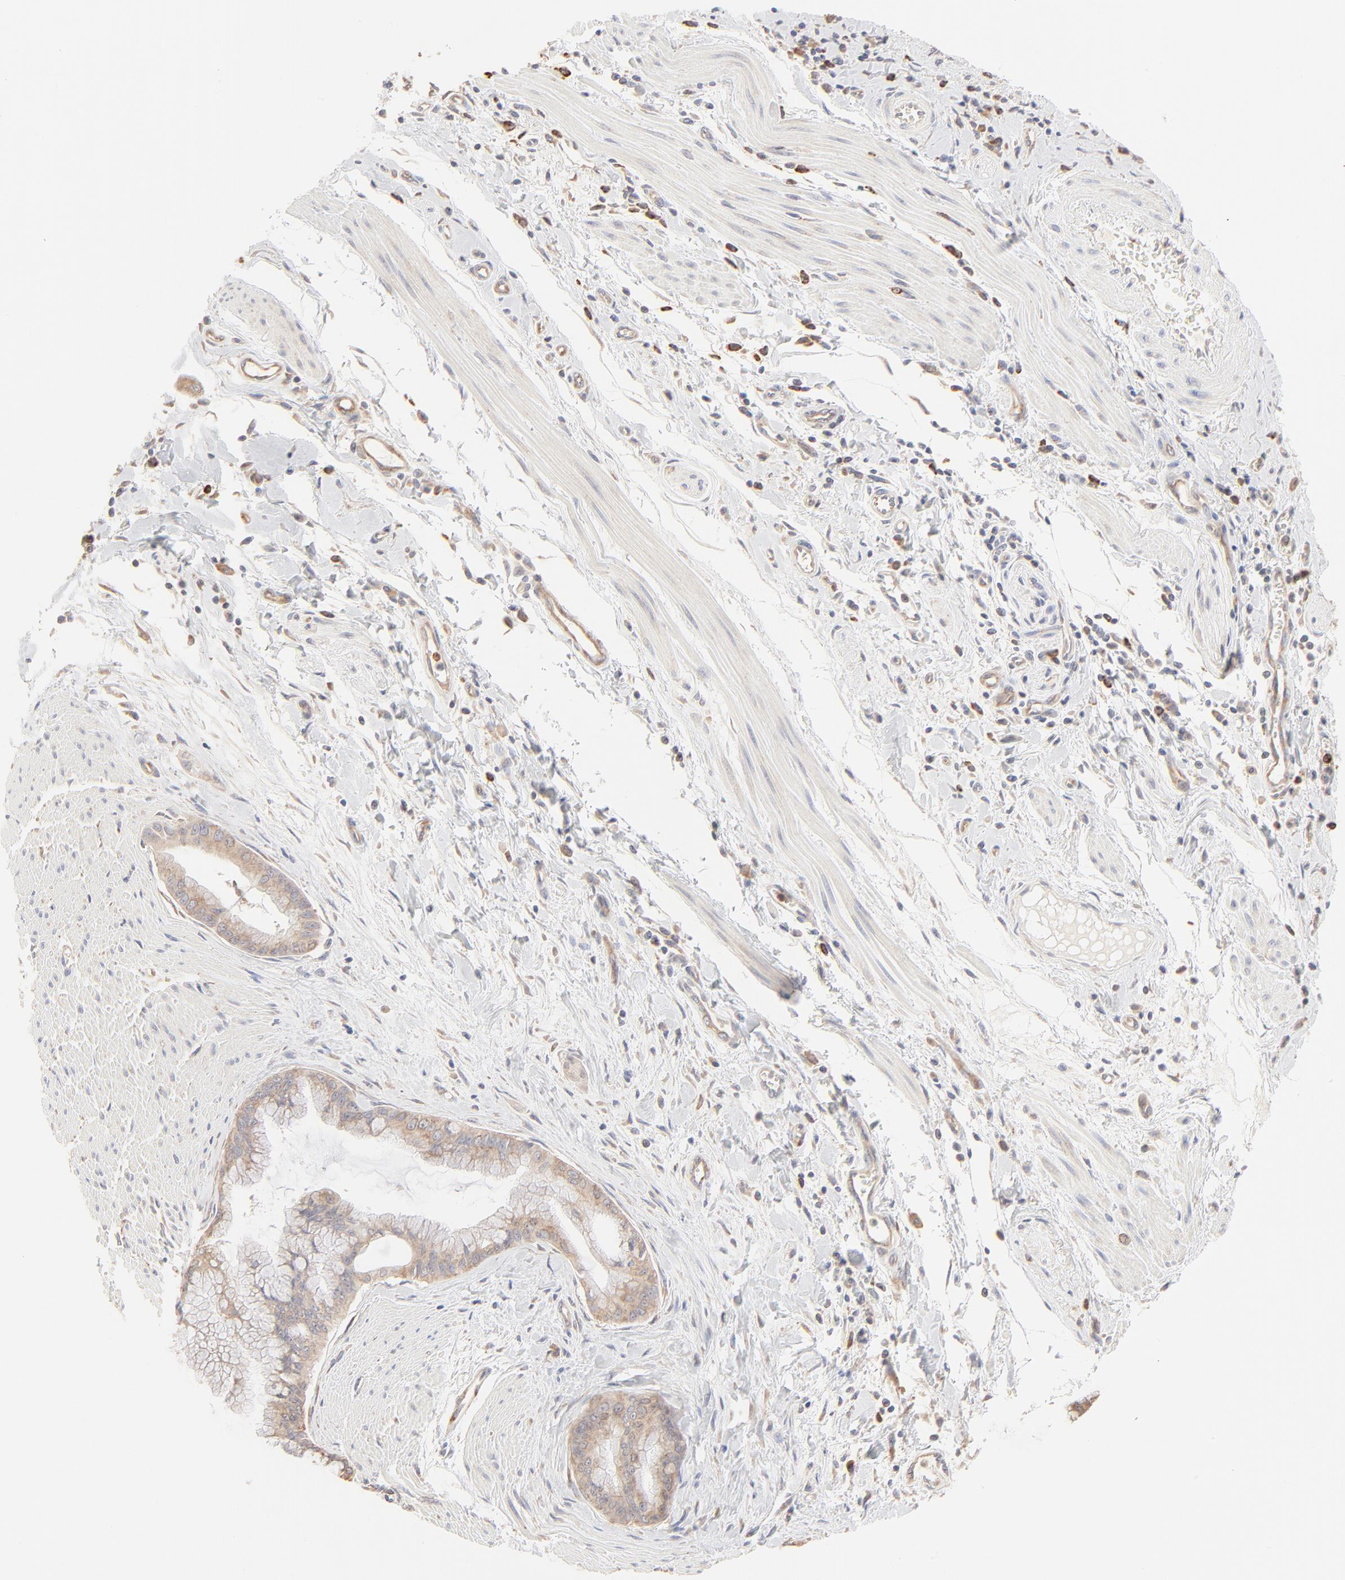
{"staining": {"intensity": "weak", "quantity": ">75%", "location": "cytoplasmic/membranous"}, "tissue": "pancreatic cancer", "cell_type": "Tumor cells", "image_type": "cancer", "snomed": [{"axis": "morphology", "description": "Adenocarcinoma, NOS"}, {"axis": "topography", "description": "Pancreas"}], "caption": "An IHC micrograph of tumor tissue is shown. Protein staining in brown shows weak cytoplasmic/membranous positivity in adenocarcinoma (pancreatic) within tumor cells.", "gene": "RPS20", "patient": {"sex": "male", "age": 59}}